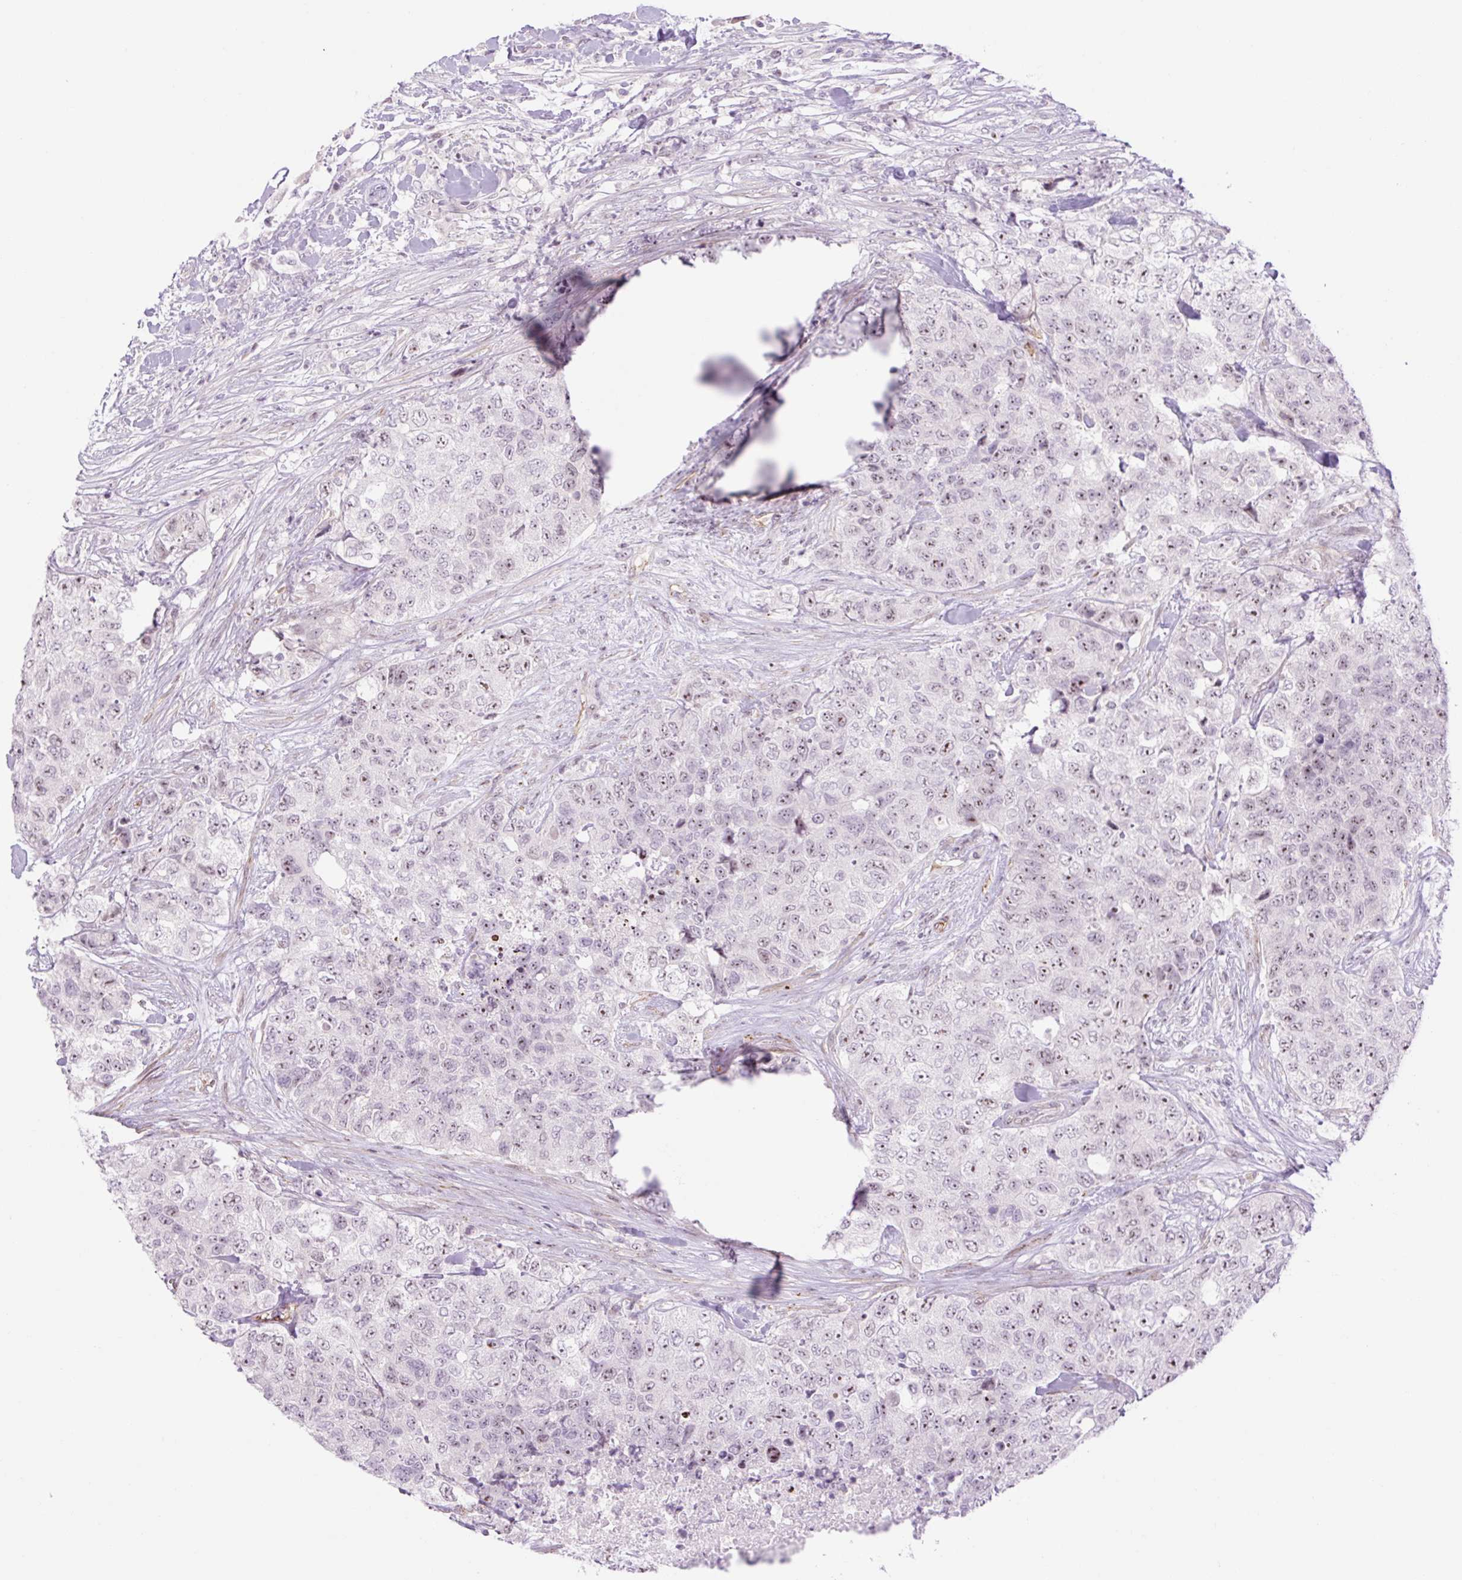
{"staining": {"intensity": "moderate", "quantity": "25%-75%", "location": "nuclear"}, "tissue": "urothelial cancer", "cell_type": "Tumor cells", "image_type": "cancer", "snomed": [{"axis": "morphology", "description": "Urothelial carcinoma, High grade"}, {"axis": "topography", "description": "Urinary bladder"}], "caption": "Immunohistochemistry micrograph of urothelial cancer stained for a protein (brown), which reveals medium levels of moderate nuclear positivity in approximately 25%-75% of tumor cells.", "gene": "ZNF417", "patient": {"sex": "female", "age": 78}}